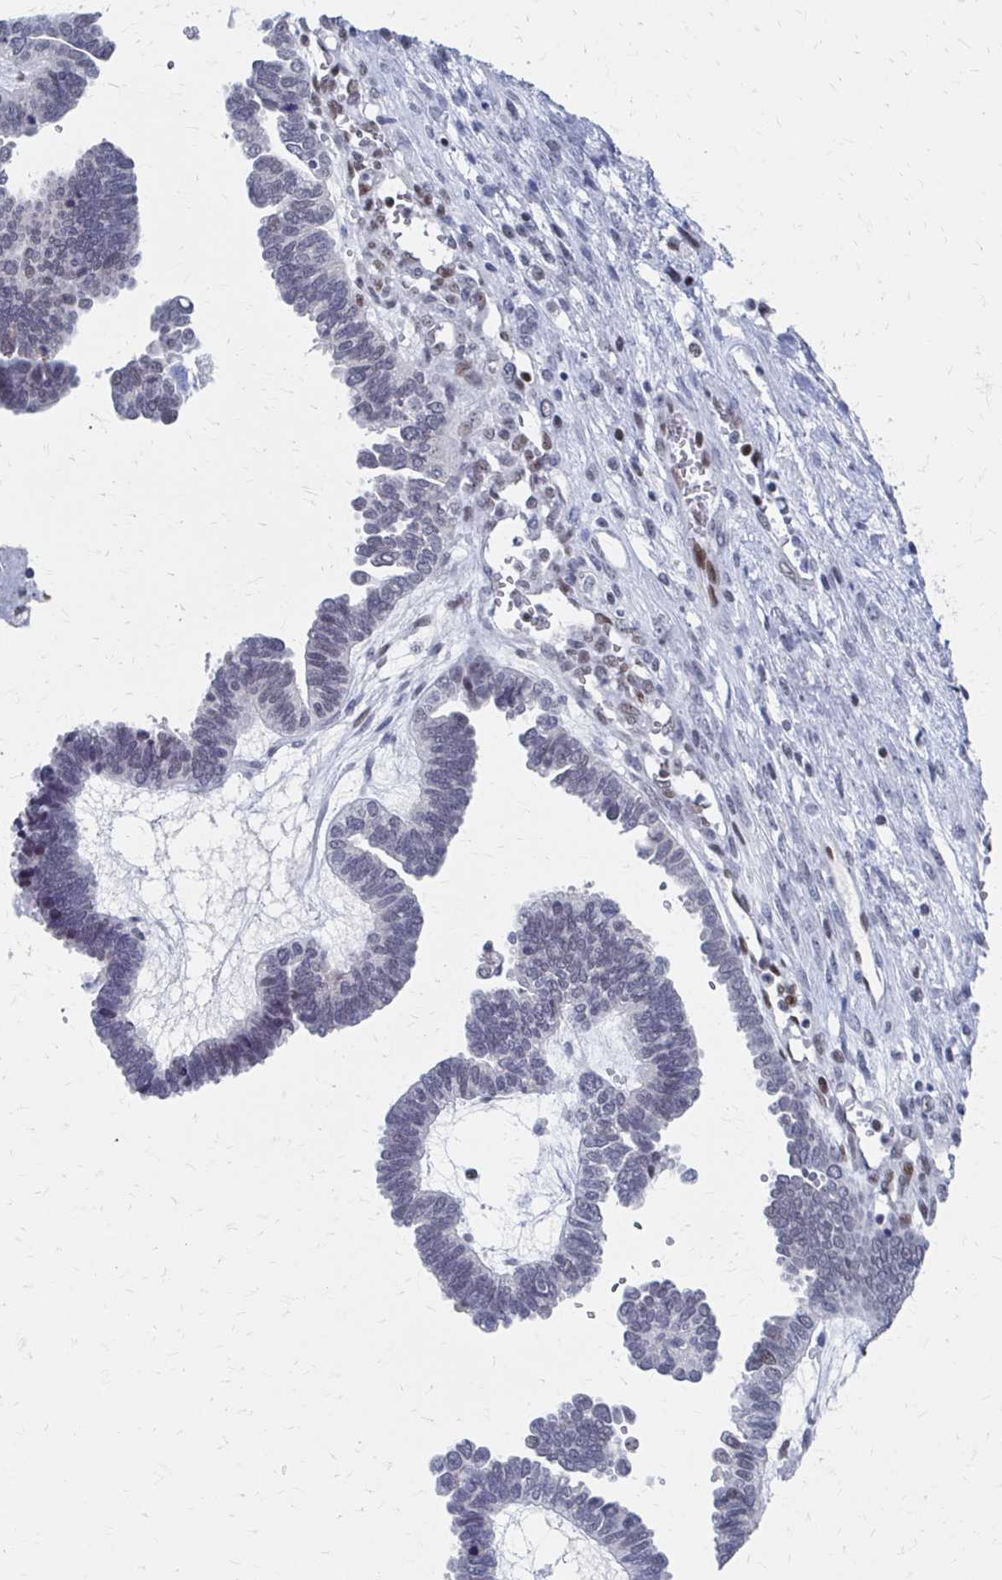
{"staining": {"intensity": "negative", "quantity": "none", "location": "none"}, "tissue": "ovarian cancer", "cell_type": "Tumor cells", "image_type": "cancer", "snomed": [{"axis": "morphology", "description": "Cystadenocarcinoma, serous, NOS"}, {"axis": "topography", "description": "Ovary"}], "caption": "Human ovarian serous cystadenocarcinoma stained for a protein using IHC demonstrates no staining in tumor cells.", "gene": "CDIN1", "patient": {"sex": "female", "age": 51}}